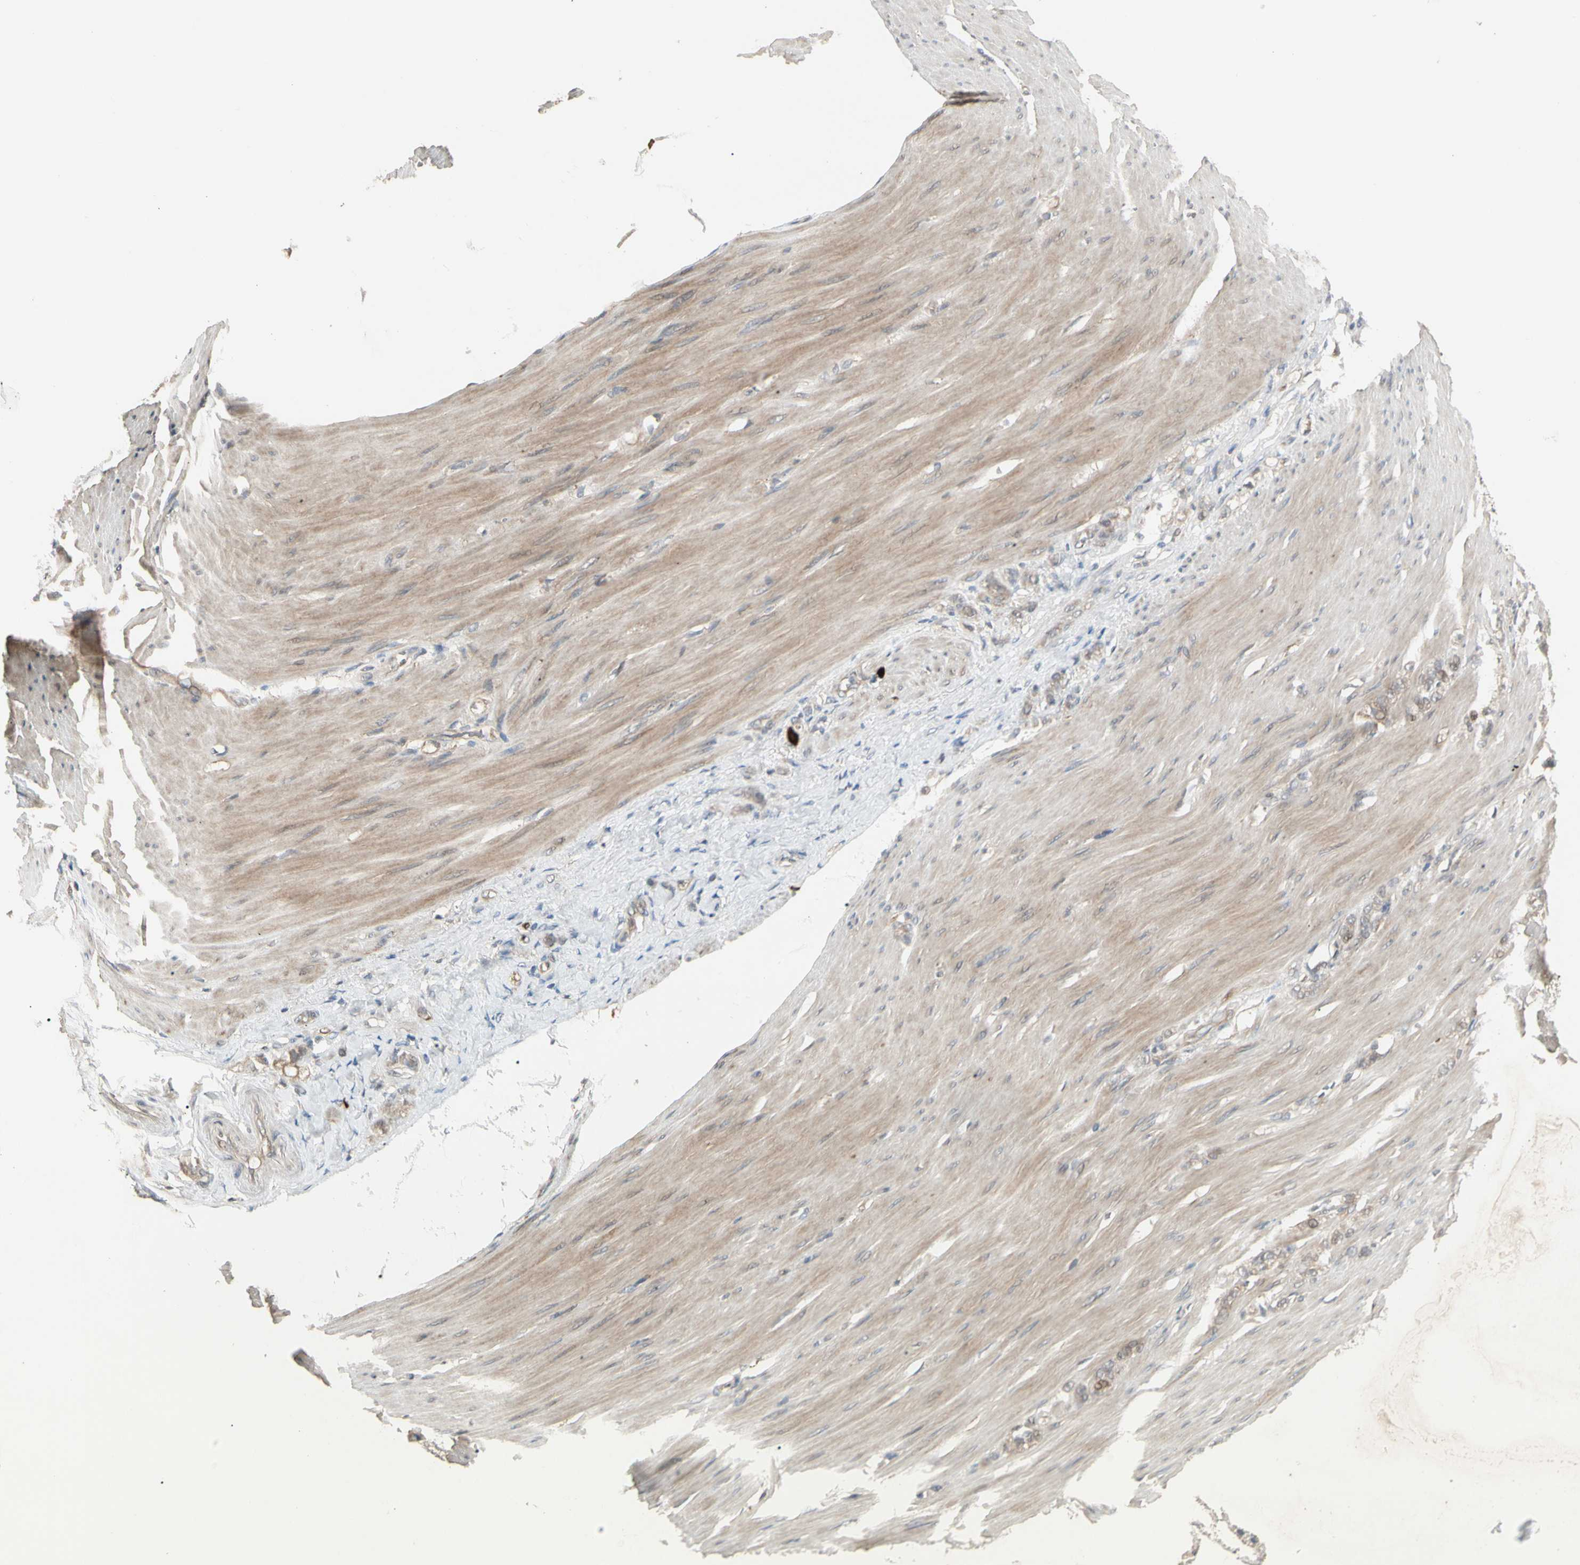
{"staining": {"intensity": "weak", "quantity": ">75%", "location": "cytoplasmic/membranous"}, "tissue": "stomach cancer", "cell_type": "Tumor cells", "image_type": "cancer", "snomed": [{"axis": "morphology", "description": "Adenocarcinoma, NOS"}, {"axis": "topography", "description": "Stomach"}], "caption": "IHC (DAB) staining of human adenocarcinoma (stomach) exhibits weak cytoplasmic/membranous protein expression in approximately >75% of tumor cells. The staining is performed using DAB brown chromogen to label protein expression. The nuclei are counter-stained blue using hematoxylin.", "gene": "ATG4C", "patient": {"sex": "male", "age": 82}}